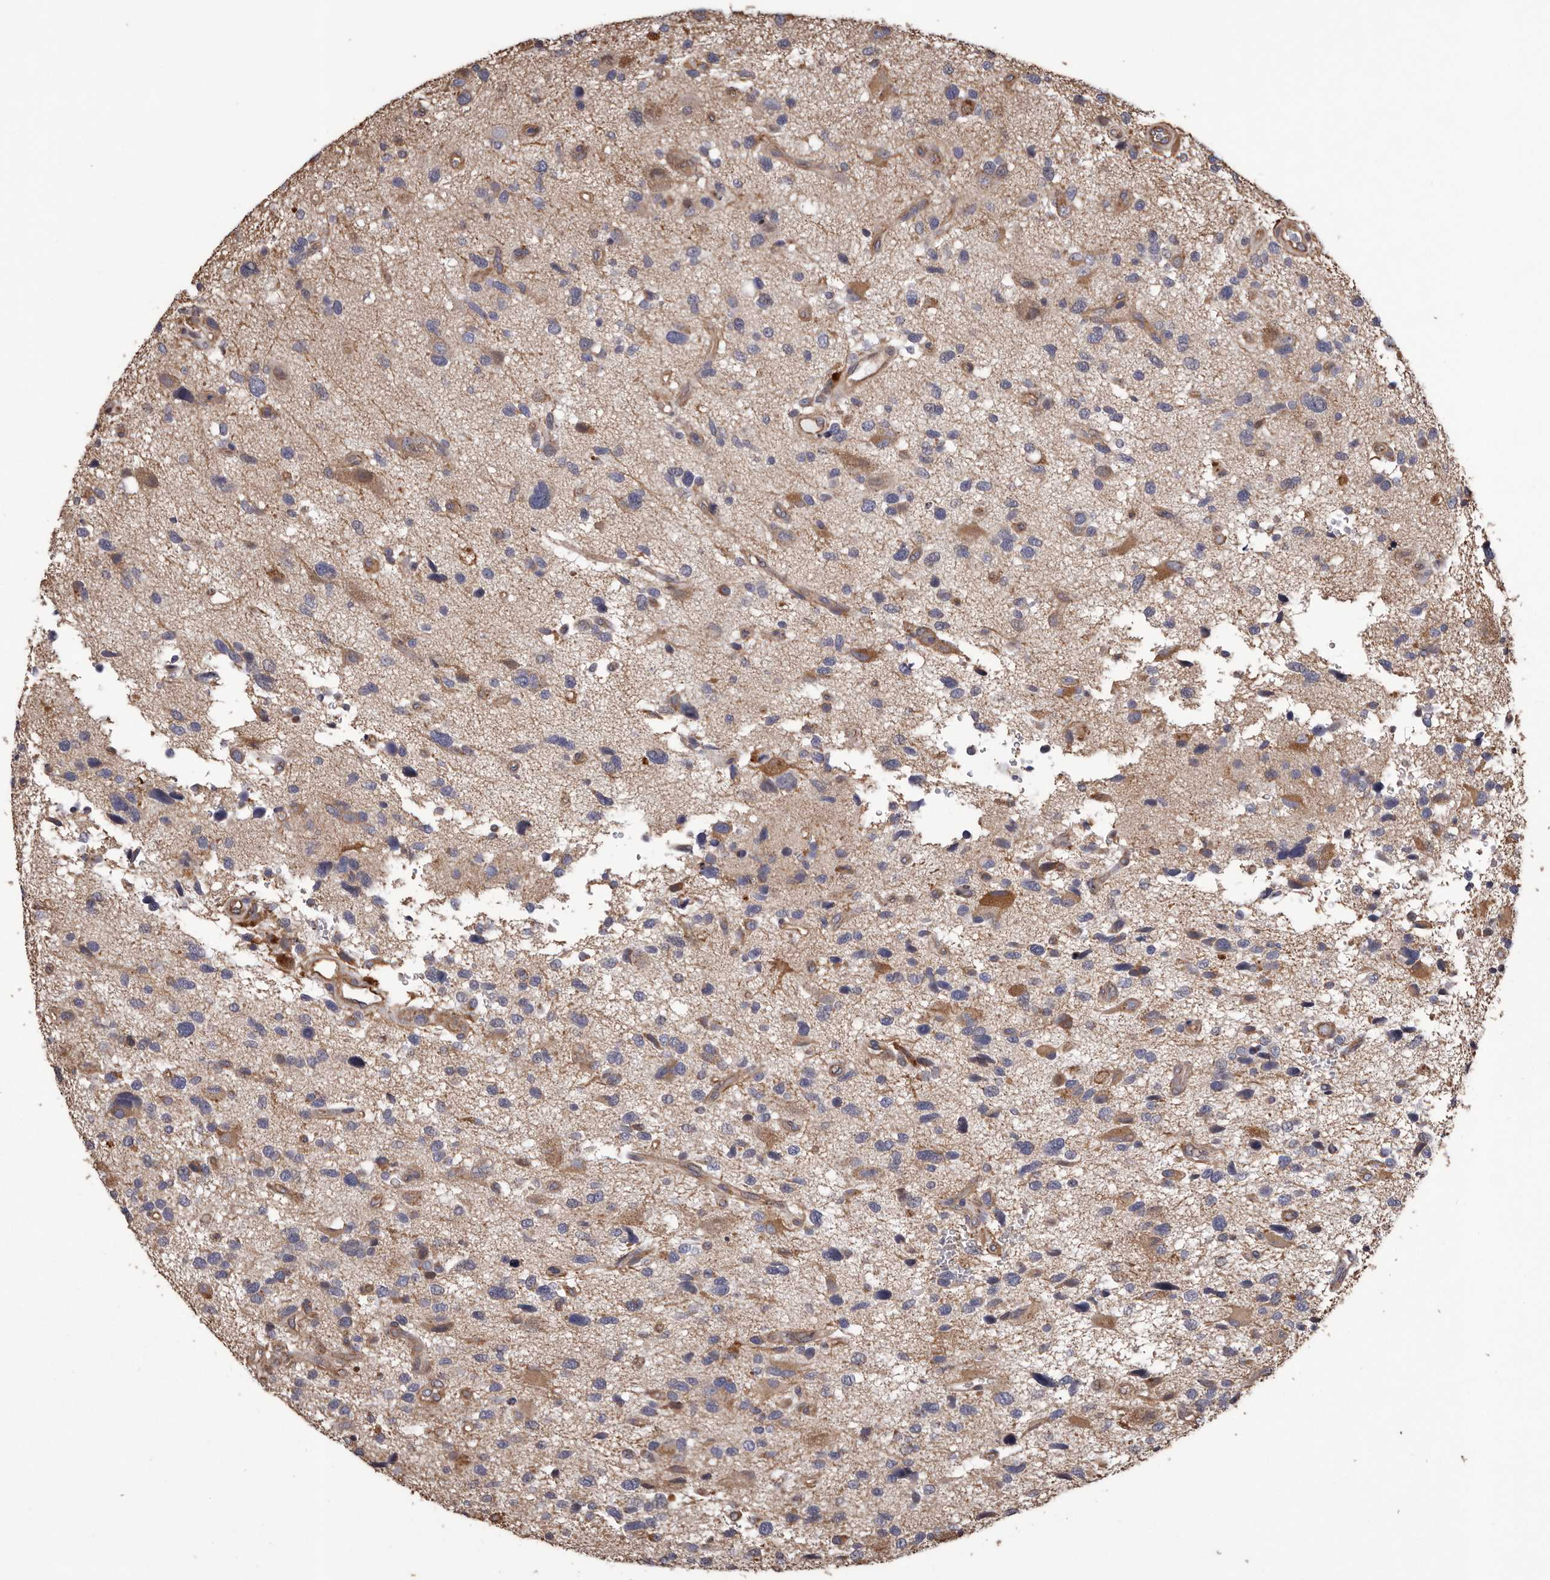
{"staining": {"intensity": "negative", "quantity": "none", "location": "none"}, "tissue": "glioma", "cell_type": "Tumor cells", "image_type": "cancer", "snomed": [{"axis": "morphology", "description": "Glioma, malignant, High grade"}, {"axis": "topography", "description": "Brain"}], "caption": "Immunohistochemistry (IHC) image of neoplastic tissue: human malignant glioma (high-grade) stained with DAB (3,3'-diaminobenzidine) shows no significant protein expression in tumor cells.", "gene": "CEP104", "patient": {"sex": "male", "age": 33}}